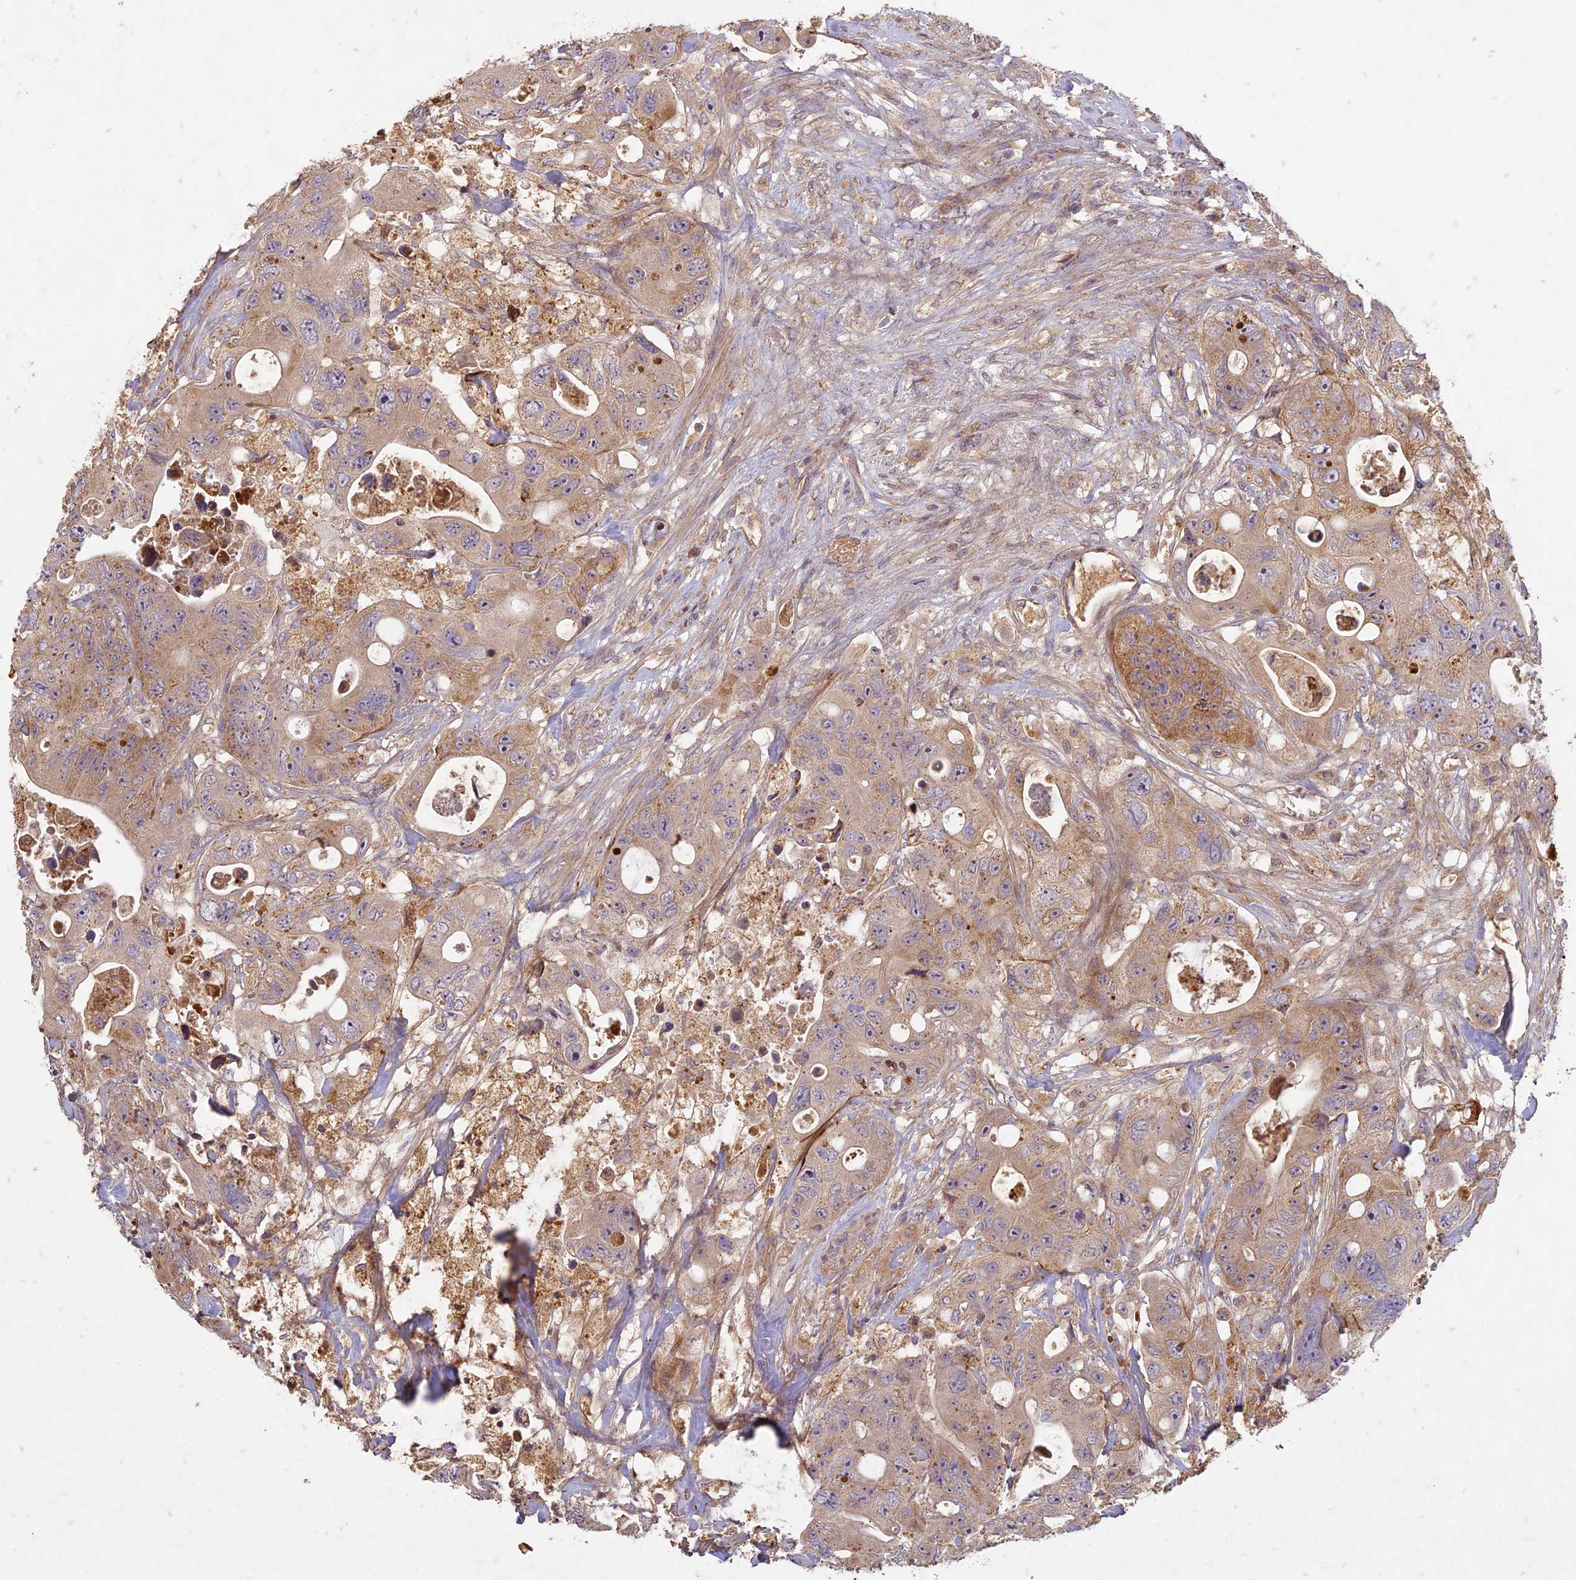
{"staining": {"intensity": "moderate", "quantity": ">75%", "location": "cytoplasmic/membranous"}, "tissue": "colorectal cancer", "cell_type": "Tumor cells", "image_type": "cancer", "snomed": [{"axis": "morphology", "description": "Adenocarcinoma, NOS"}, {"axis": "topography", "description": "Colon"}], "caption": "An image of human colorectal cancer (adenocarcinoma) stained for a protein demonstrates moderate cytoplasmic/membranous brown staining in tumor cells.", "gene": "TCF25", "patient": {"sex": "female", "age": 46}}